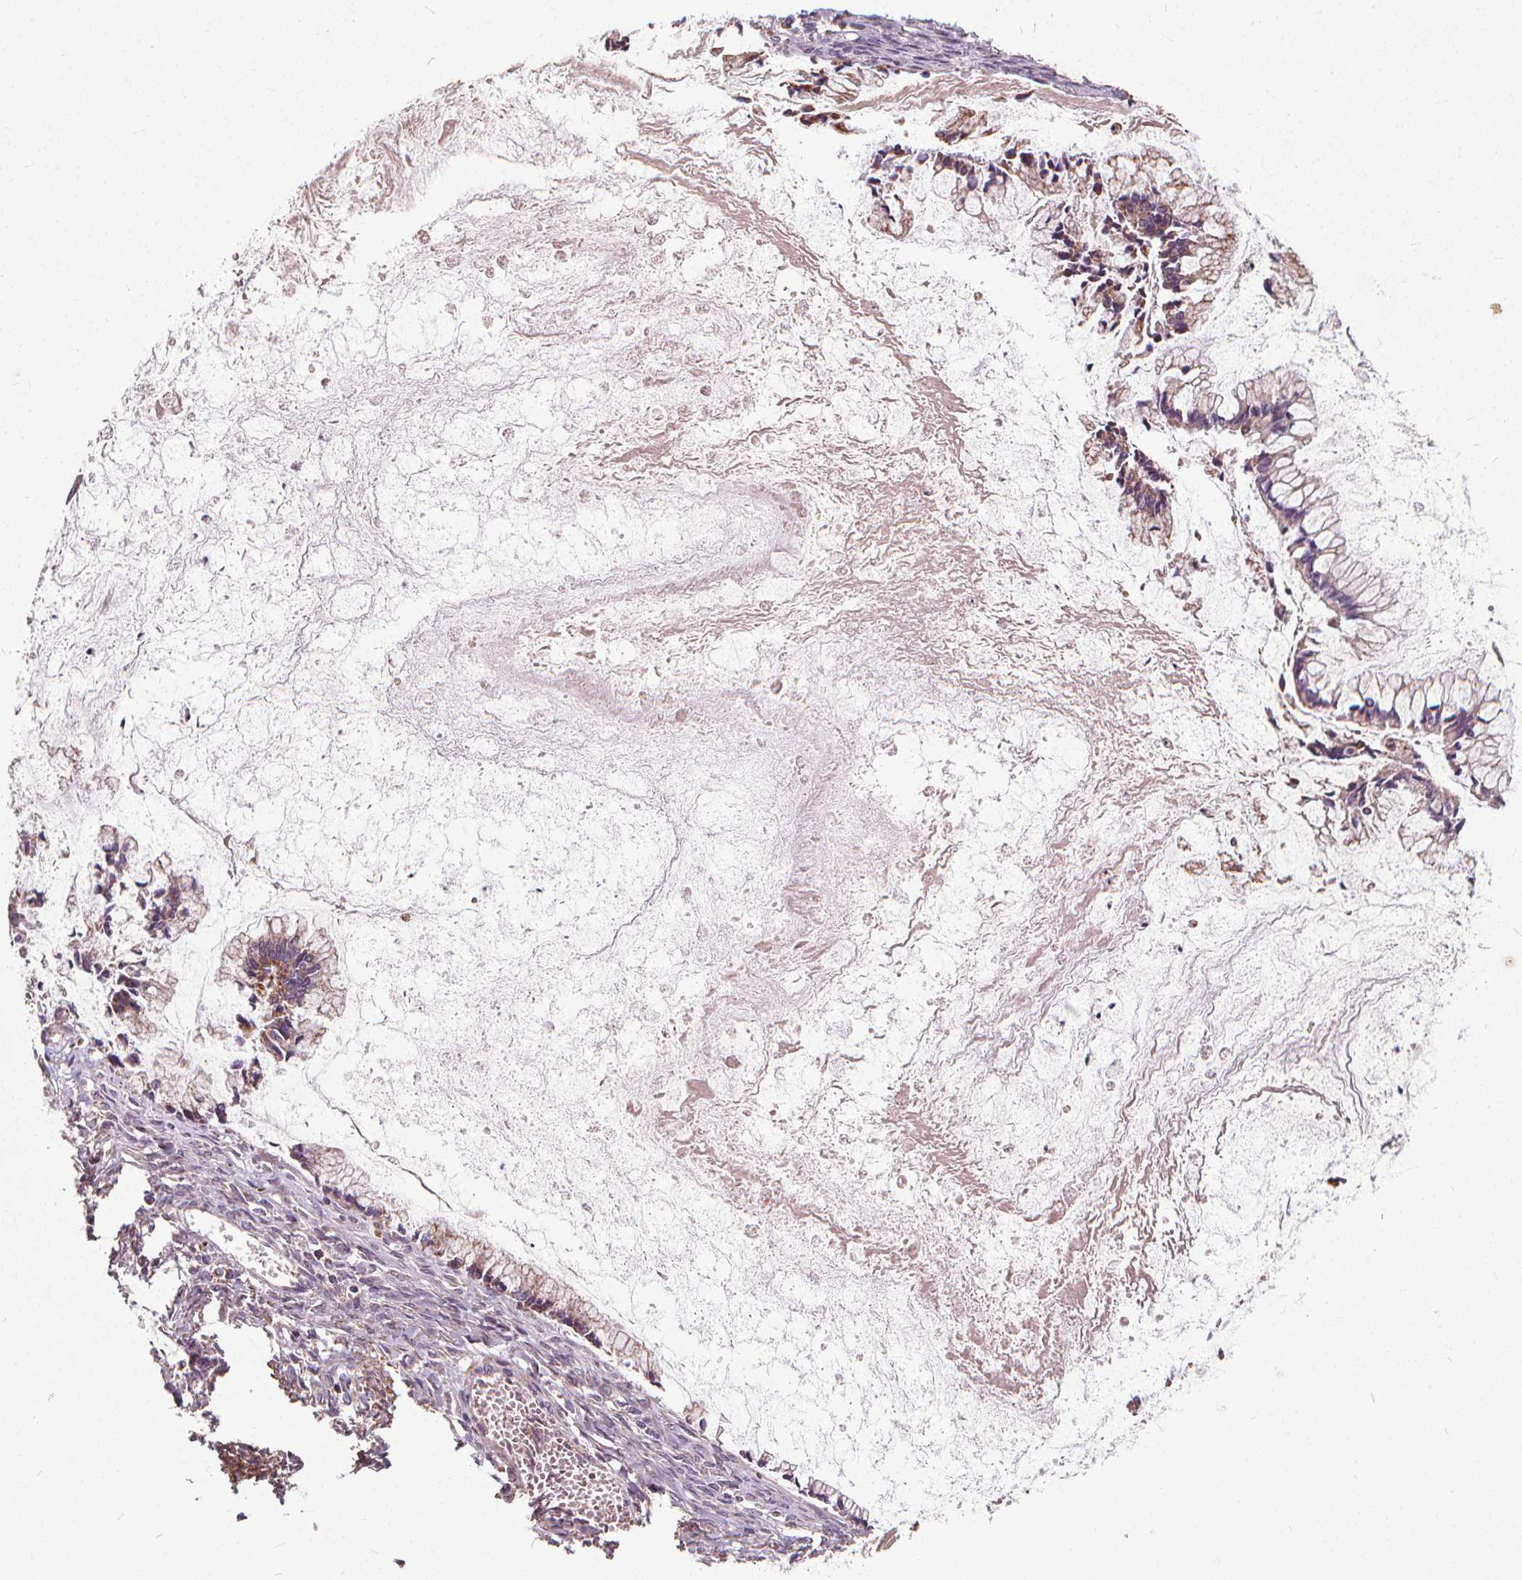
{"staining": {"intensity": "moderate", "quantity": "<25%", "location": "cytoplasmic/membranous"}, "tissue": "ovarian cancer", "cell_type": "Tumor cells", "image_type": "cancer", "snomed": [{"axis": "morphology", "description": "Cystadenocarcinoma, mucinous, NOS"}, {"axis": "topography", "description": "Ovary"}], "caption": "An image showing moderate cytoplasmic/membranous expression in about <25% of tumor cells in ovarian cancer, as visualized by brown immunohistochemical staining.", "gene": "ORAI2", "patient": {"sex": "female", "age": 67}}